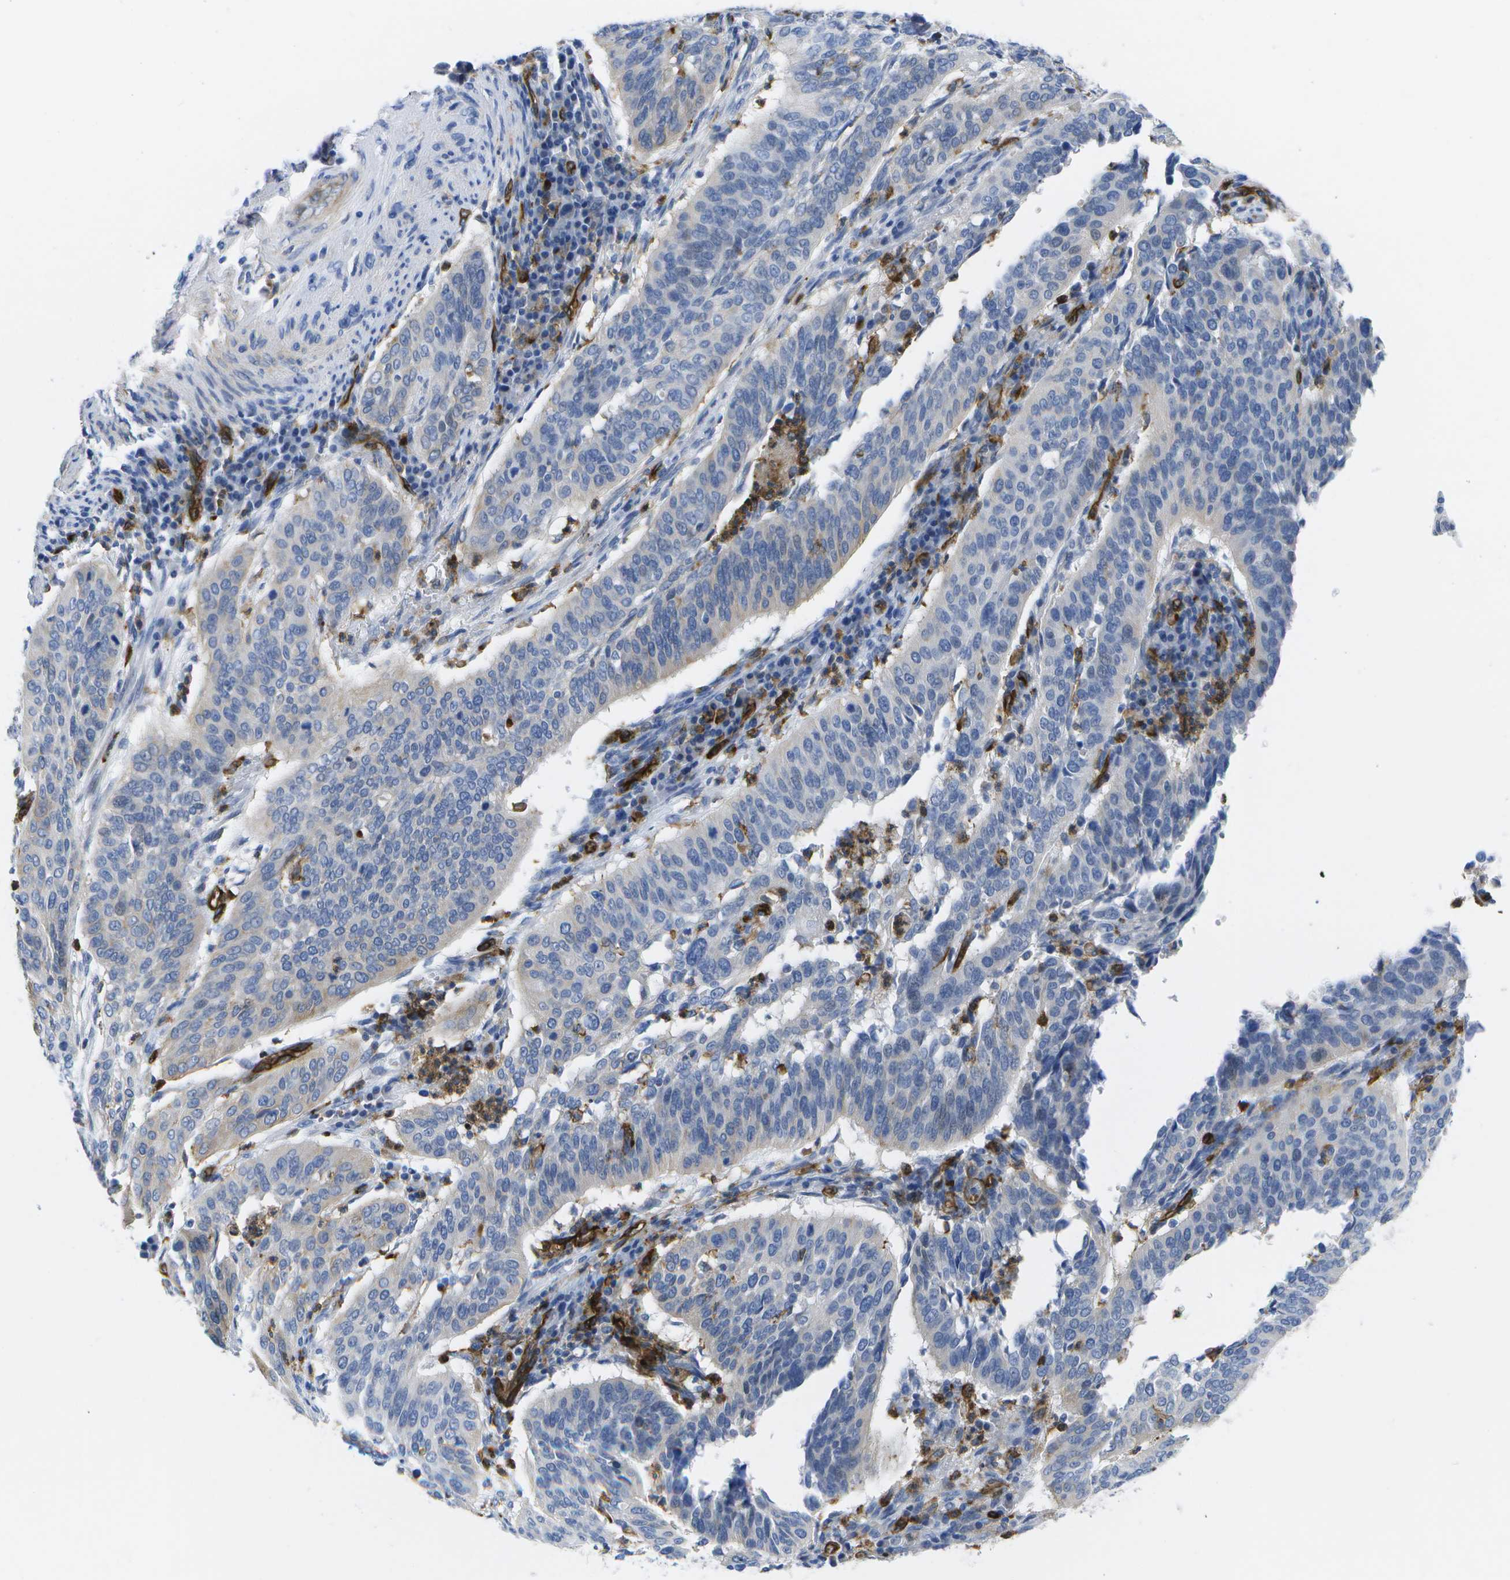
{"staining": {"intensity": "negative", "quantity": "none", "location": "none"}, "tissue": "cervical cancer", "cell_type": "Tumor cells", "image_type": "cancer", "snomed": [{"axis": "morphology", "description": "Normal tissue, NOS"}, {"axis": "morphology", "description": "Squamous cell carcinoma, NOS"}, {"axis": "topography", "description": "Cervix"}], "caption": "High magnification brightfield microscopy of cervical squamous cell carcinoma stained with DAB (3,3'-diaminobenzidine) (brown) and counterstained with hematoxylin (blue): tumor cells show no significant staining.", "gene": "DYSF", "patient": {"sex": "female", "age": 39}}